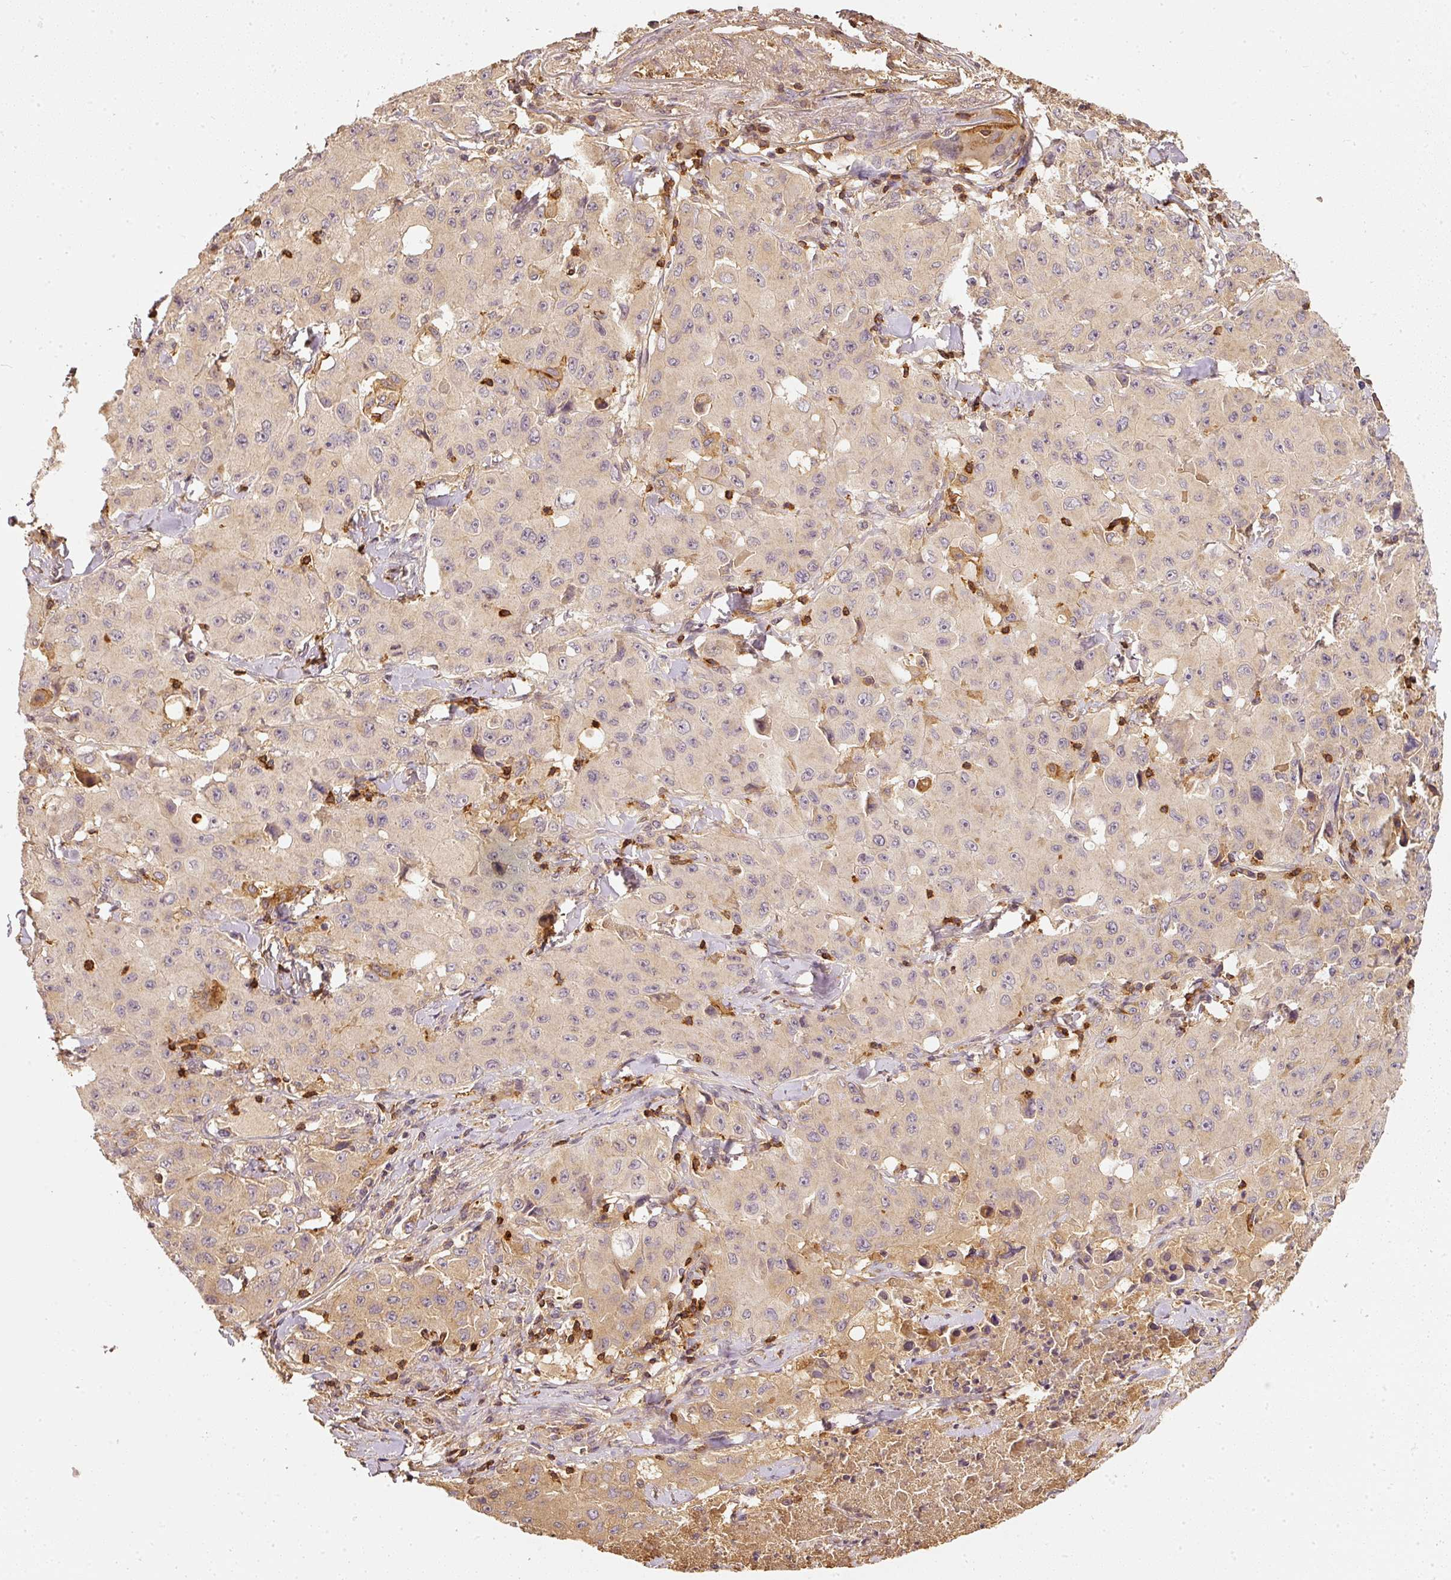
{"staining": {"intensity": "weak", "quantity": "<25%", "location": "cytoplasmic/membranous"}, "tissue": "lung cancer", "cell_type": "Tumor cells", "image_type": "cancer", "snomed": [{"axis": "morphology", "description": "Squamous cell carcinoma, NOS"}, {"axis": "topography", "description": "Lung"}], "caption": "A high-resolution image shows immunohistochemistry (IHC) staining of lung squamous cell carcinoma, which reveals no significant expression in tumor cells.", "gene": "EVL", "patient": {"sex": "male", "age": 63}}